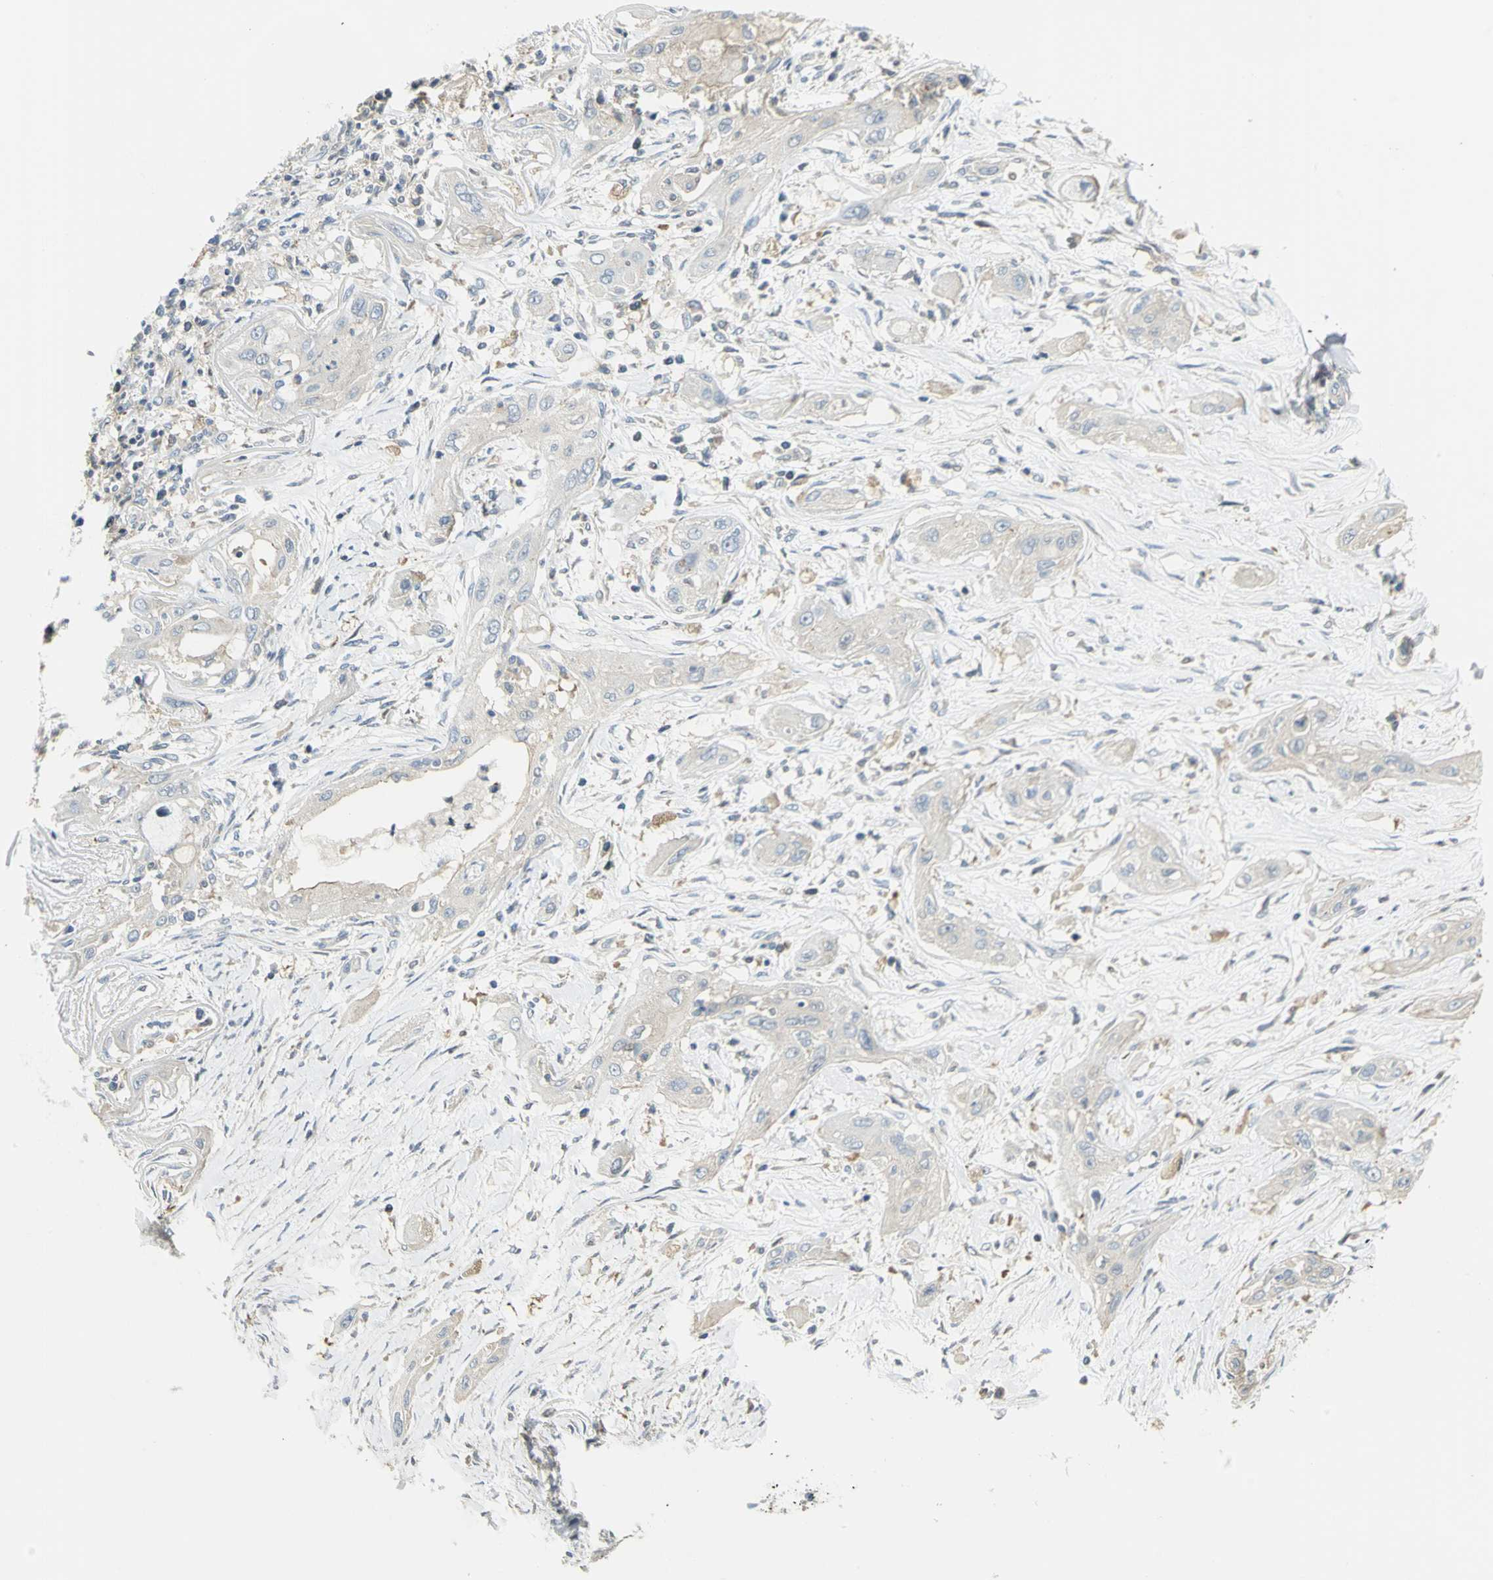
{"staining": {"intensity": "negative", "quantity": "none", "location": "none"}, "tissue": "lung cancer", "cell_type": "Tumor cells", "image_type": "cancer", "snomed": [{"axis": "morphology", "description": "Squamous cell carcinoma, NOS"}, {"axis": "topography", "description": "Lung"}], "caption": "IHC photomicrograph of human lung cancer stained for a protein (brown), which shows no expression in tumor cells. The staining was performed using DAB to visualize the protein expression in brown, while the nuclei were stained in blue with hematoxylin (Magnification: 20x).", "gene": "ANK1", "patient": {"sex": "female", "age": 47}}